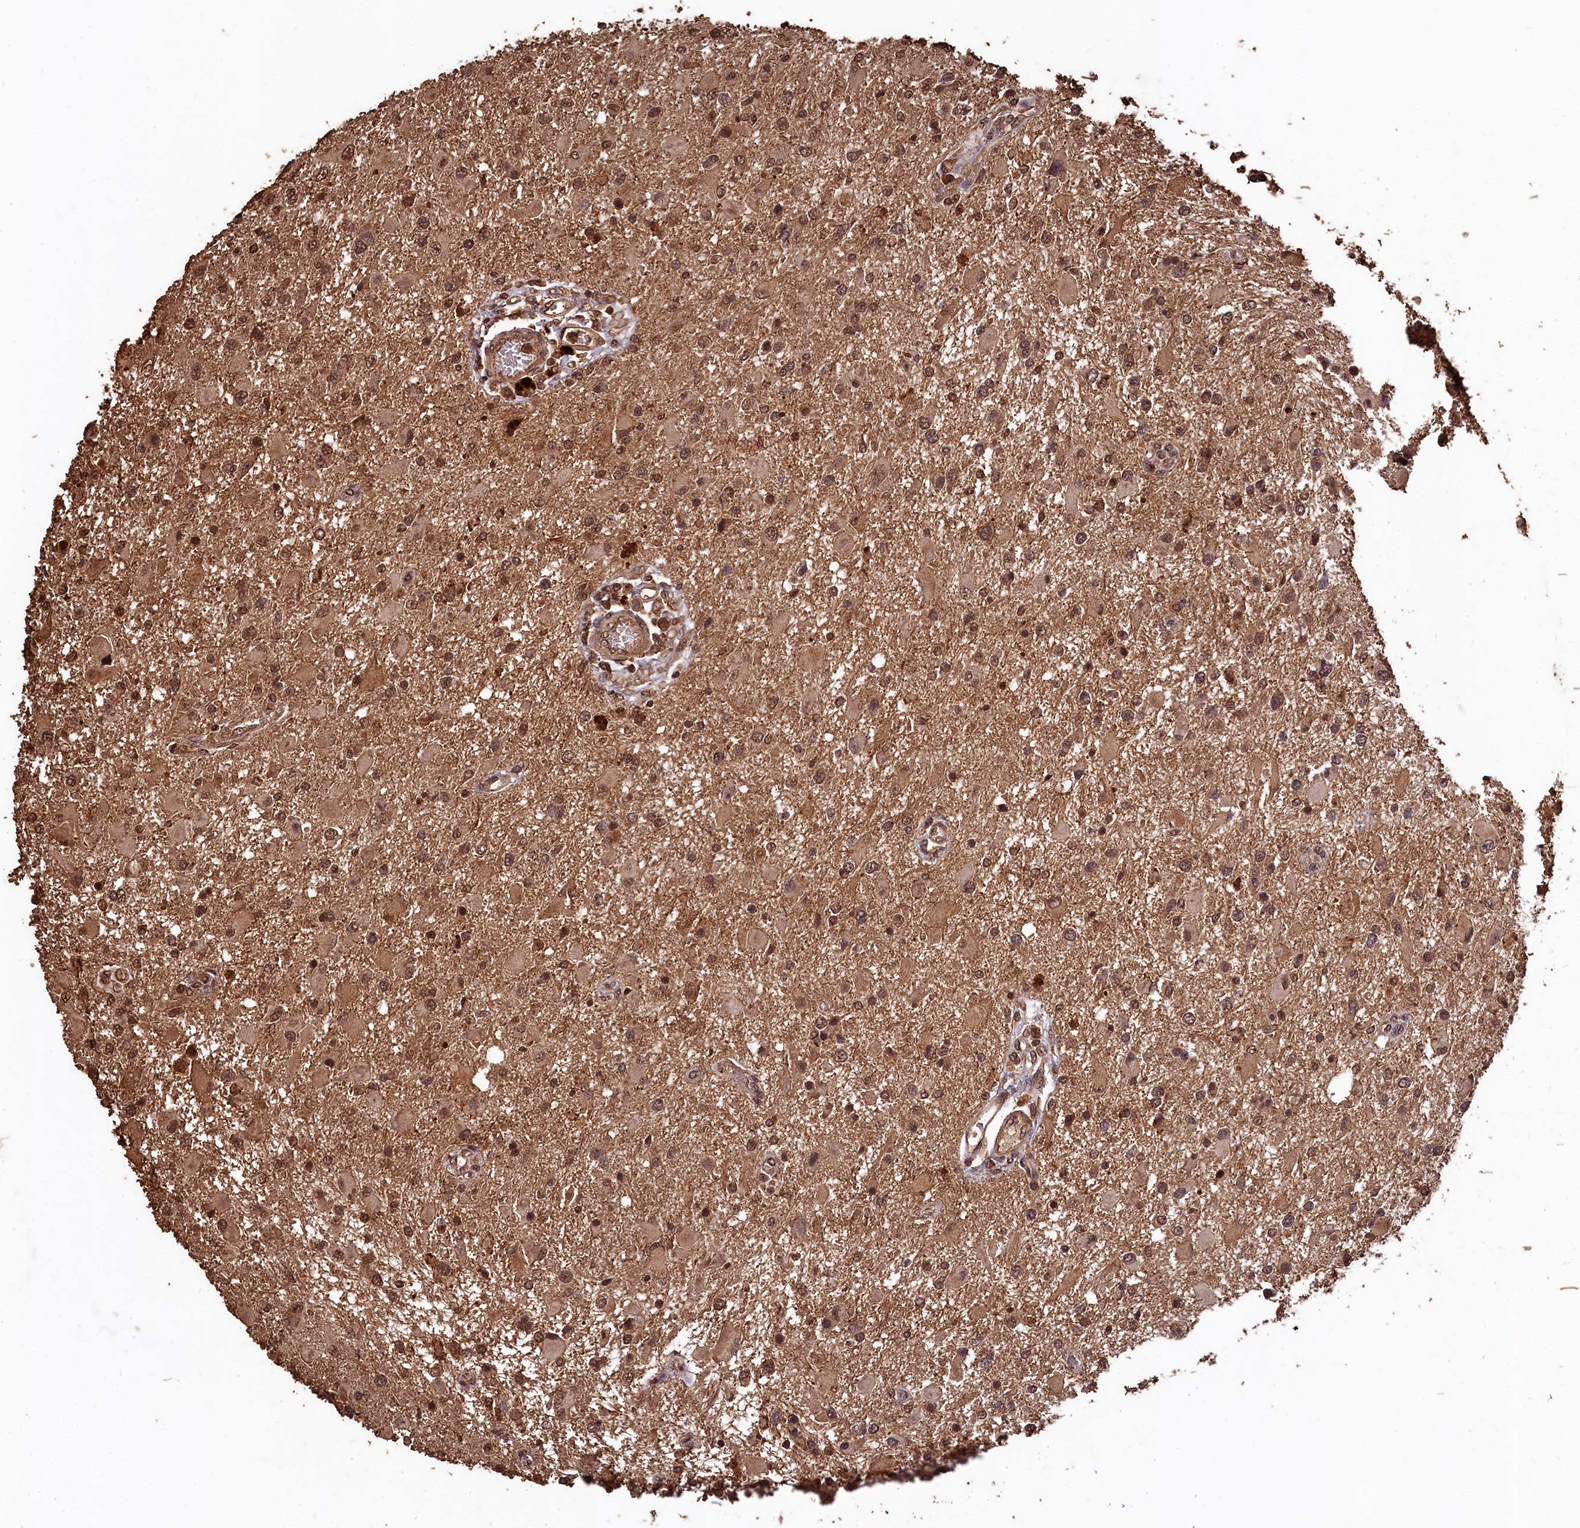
{"staining": {"intensity": "moderate", "quantity": ">75%", "location": "nuclear"}, "tissue": "glioma", "cell_type": "Tumor cells", "image_type": "cancer", "snomed": [{"axis": "morphology", "description": "Glioma, malignant, High grade"}, {"axis": "topography", "description": "Brain"}], "caption": "DAB immunohistochemical staining of malignant high-grade glioma exhibits moderate nuclear protein expression in approximately >75% of tumor cells.", "gene": "CEP57L1", "patient": {"sex": "male", "age": 53}}